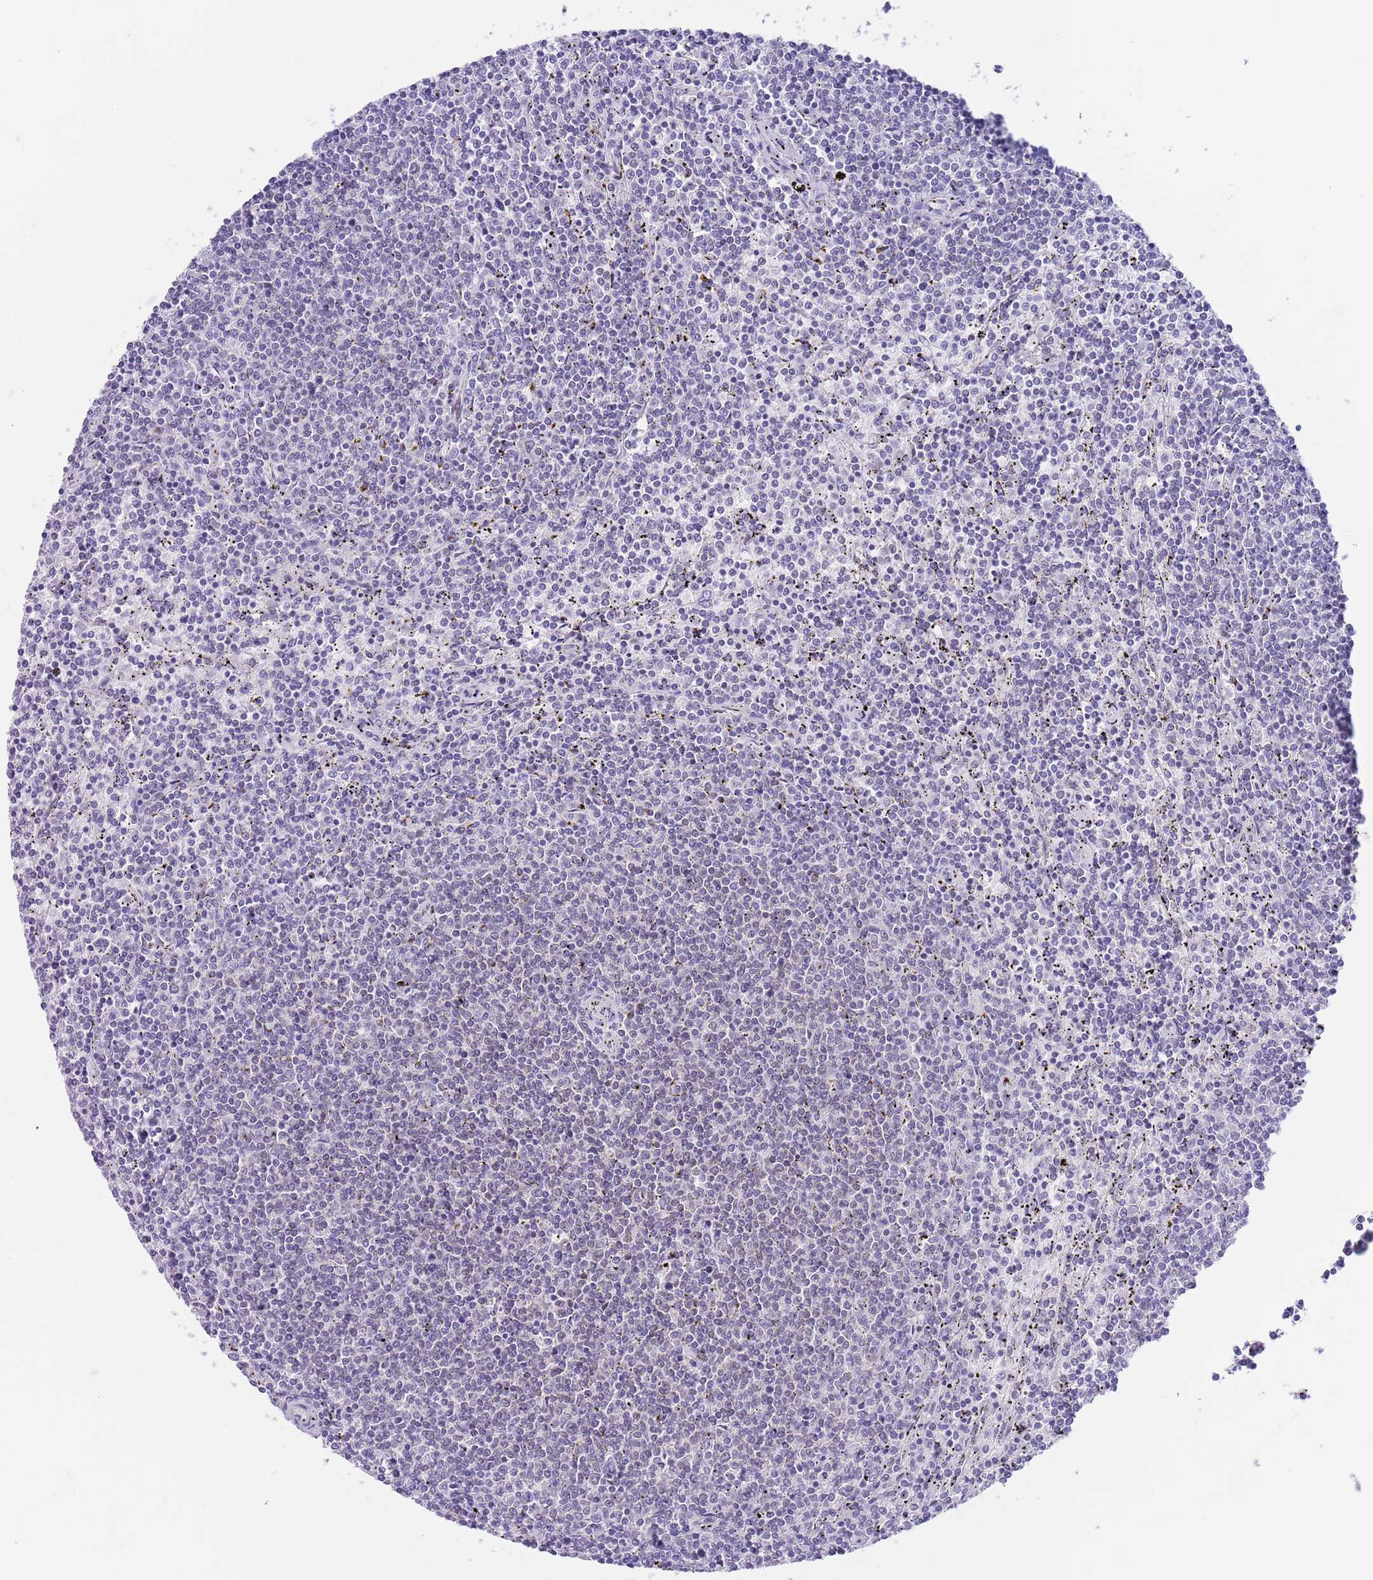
{"staining": {"intensity": "negative", "quantity": "none", "location": "none"}, "tissue": "lymphoma", "cell_type": "Tumor cells", "image_type": "cancer", "snomed": [{"axis": "morphology", "description": "Malignant lymphoma, non-Hodgkin's type, Low grade"}, {"axis": "topography", "description": "Spleen"}], "caption": "Immunohistochemistry (IHC) of lymphoma demonstrates no staining in tumor cells.", "gene": "EBPL", "patient": {"sex": "female", "age": 50}}